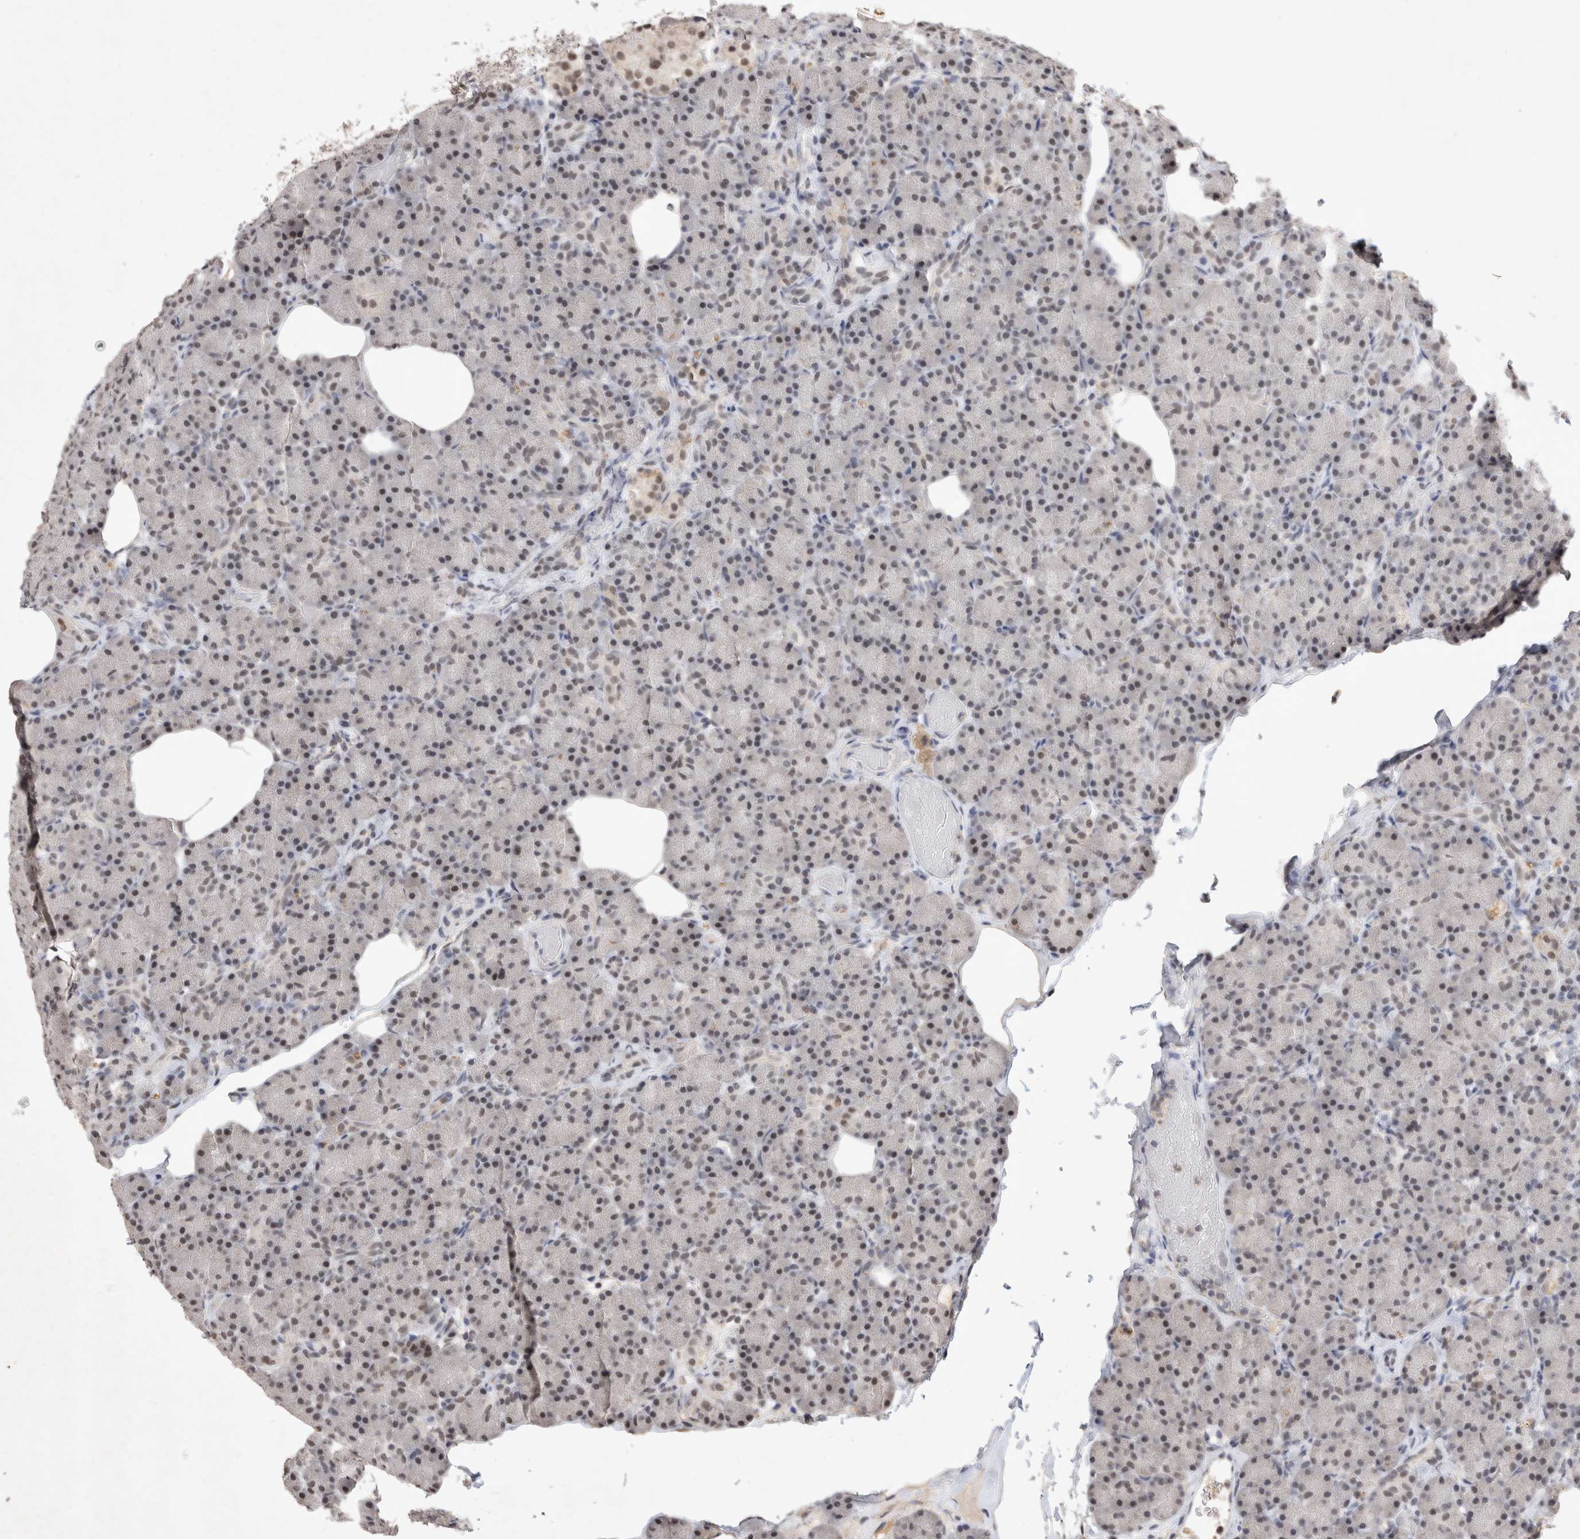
{"staining": {"intensity": "weak", "quantity": "25%-75%", "location": "nuclear"}, "tissue": "pancreas", "cell_type": "Exocrine glandular cells", "image_type": "normal", "snomed": [{"axis": "morphology", "description": "Normal tissue, NOS"}, {"axis": "topography", "description": "Pancreas"}], "caption": "Pancreas stained for a protein (brown) reveals weak nuclear positive staining in about 25%-75% of exocrine glandular cells.", "gene": "XRCC5", "patient": {"sex": "female", "age": 43}}